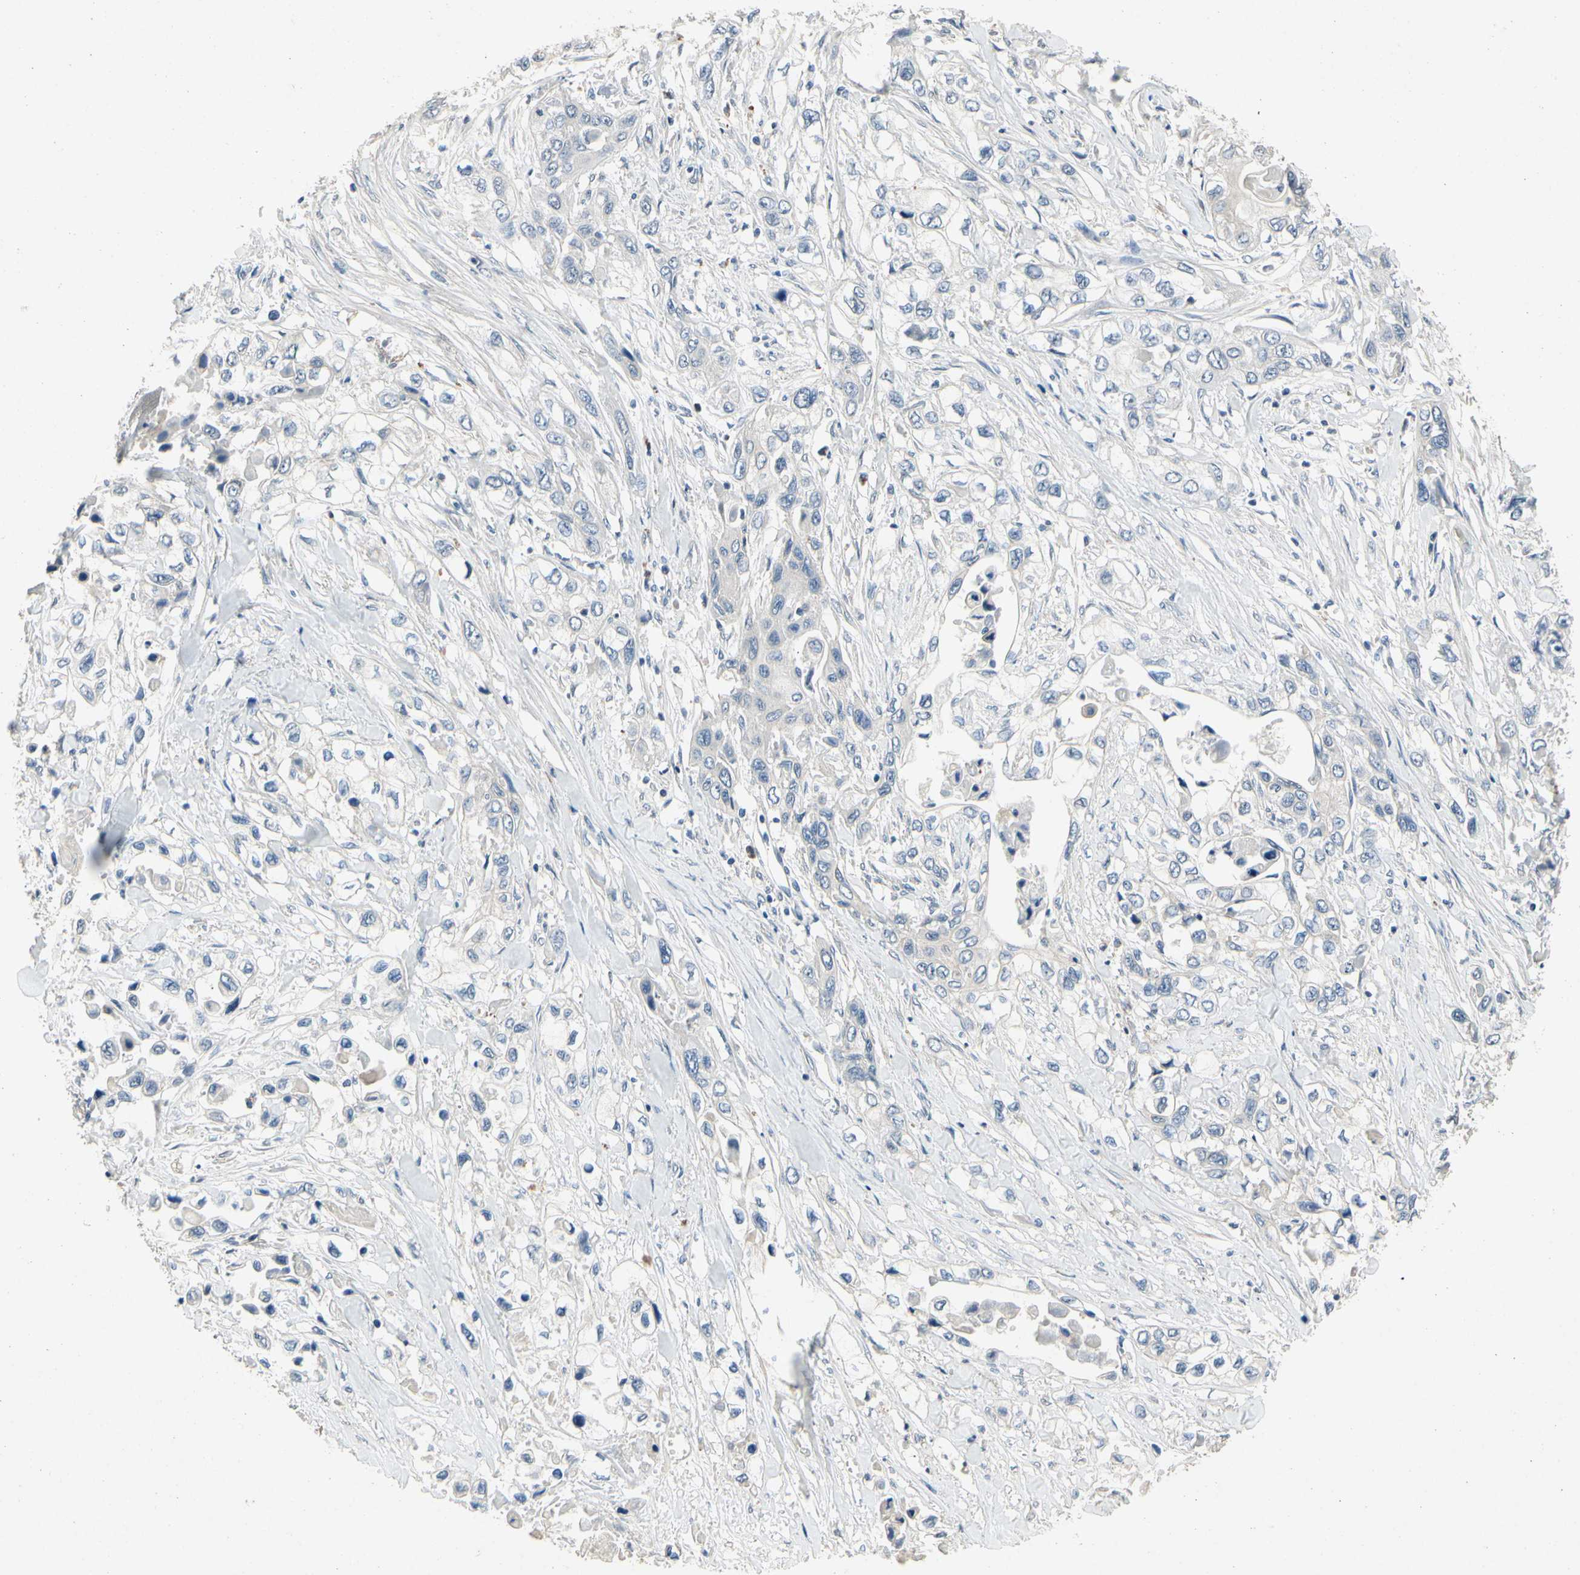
{"staining": {"intensity": "negative", "quantity": "none", "location": "none"}, "tissue": "pancreatic cancer", "cell_type": "Tumor cells", "image_type": "cancer", "snomed": [{"axis": "morphology", "description": "Adenocarcinoma, NOS"}, {"axis": "topography", "description": "Pancreas"}], "caption": "High power microscopy photomicrograph of an immunohistochemistry (IHC) histopathology image of adenocarcinoma (pancreatic), revealing no significant staining in tumor cells.", "gene": "ALPL", "patient": {"sex": "female", "age": 70}}